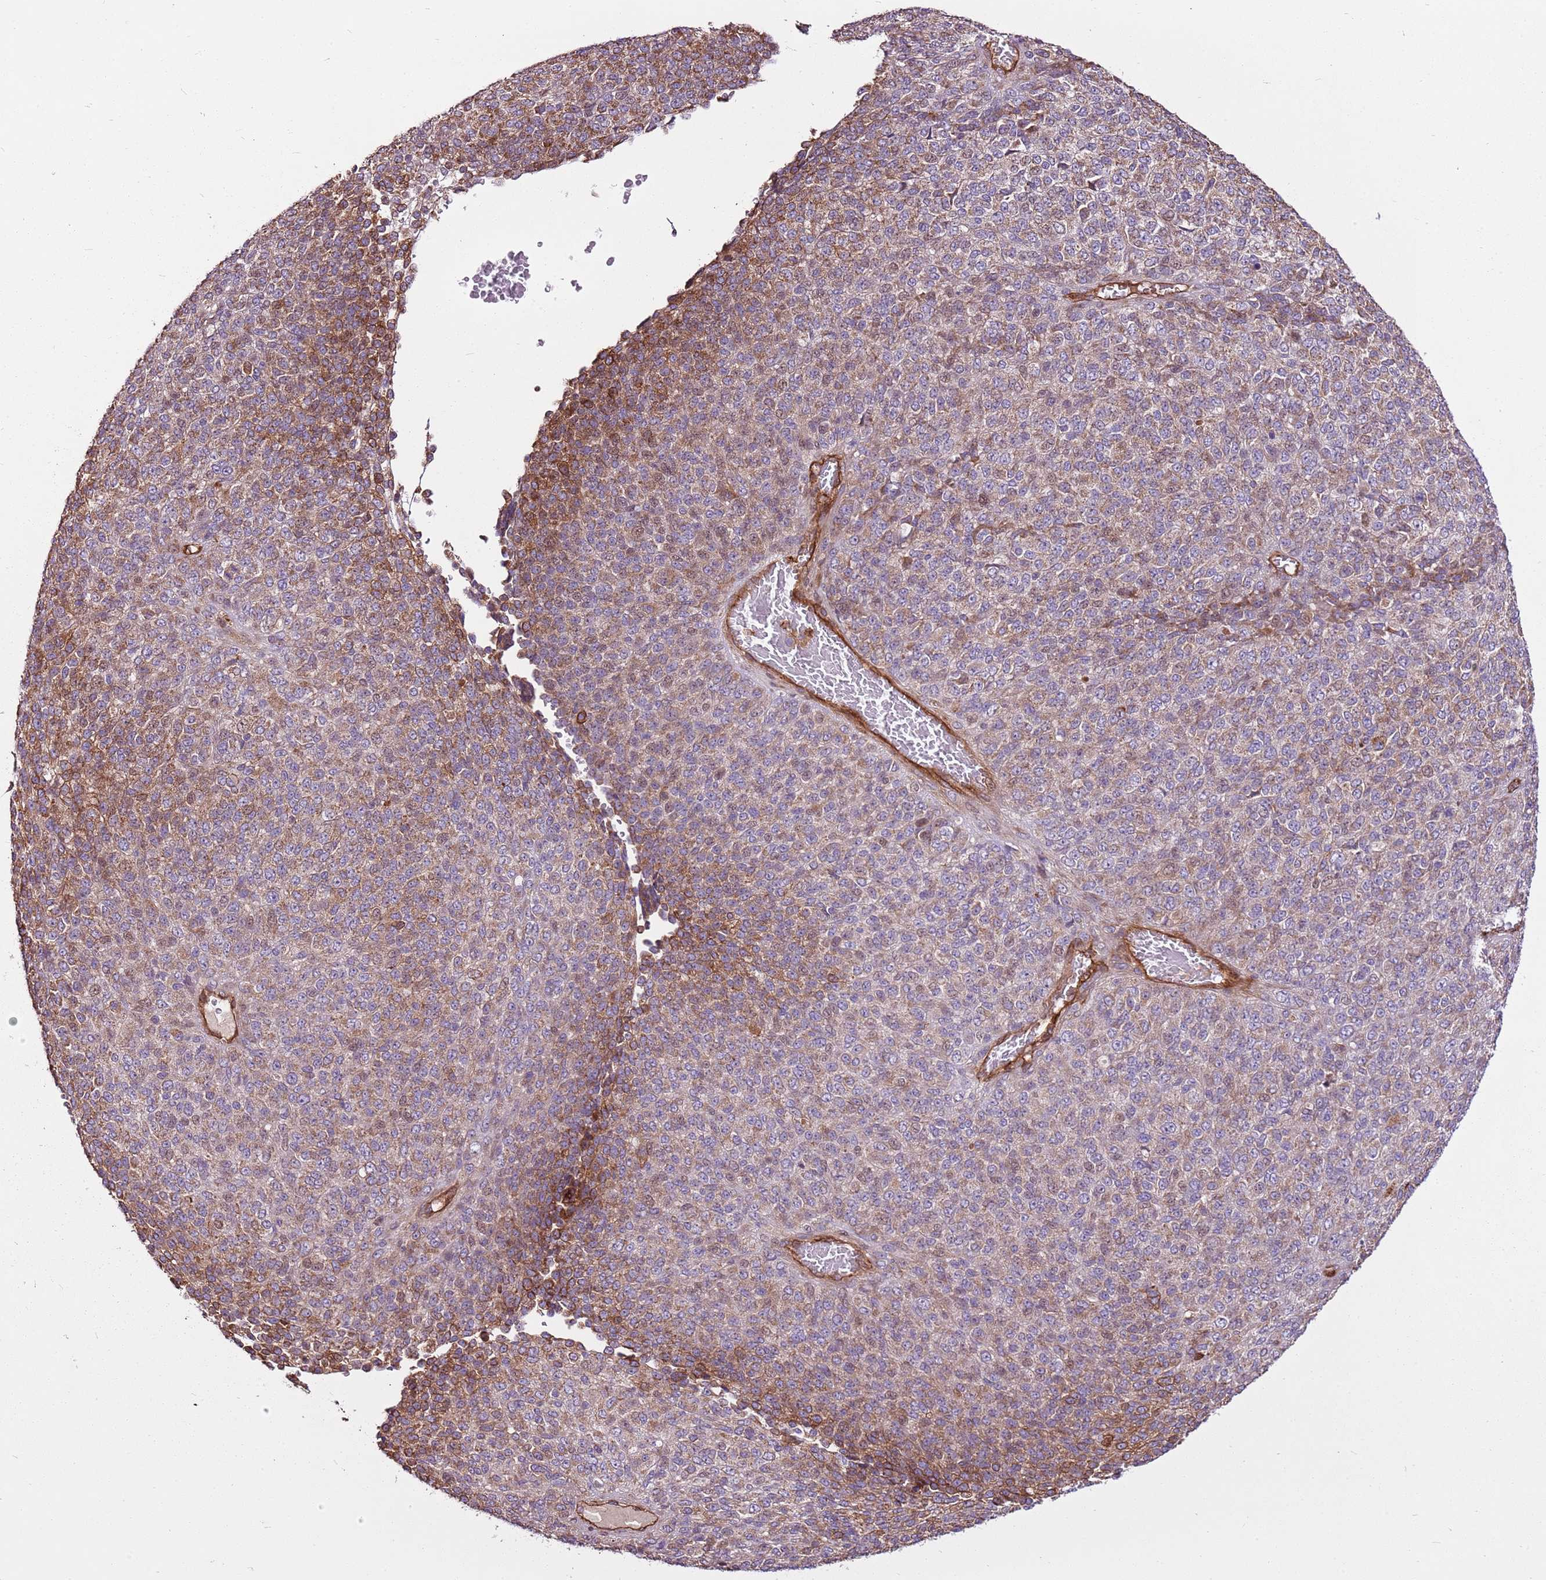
{"staining": {"intensity": "moderate", "quantity": "25%-75%", "location": "cytoplasmic/membranous"}, "tissue": "melanoma", "cell_type": "Tumor cells", "image_type": "cancer", "snomed": [{"axis": "morphology", "description": "Malignant melanoma, Metastatic site"}, {"axis": "topography", "description": "Brain"}], "caption": "The image displays a brown stain indicating the presence of a protein in the cytoplasmic/membranous of tumor cells in melanoma.", "gene": "ZNF827", "patient": {"sex": "female", "age": 56}}